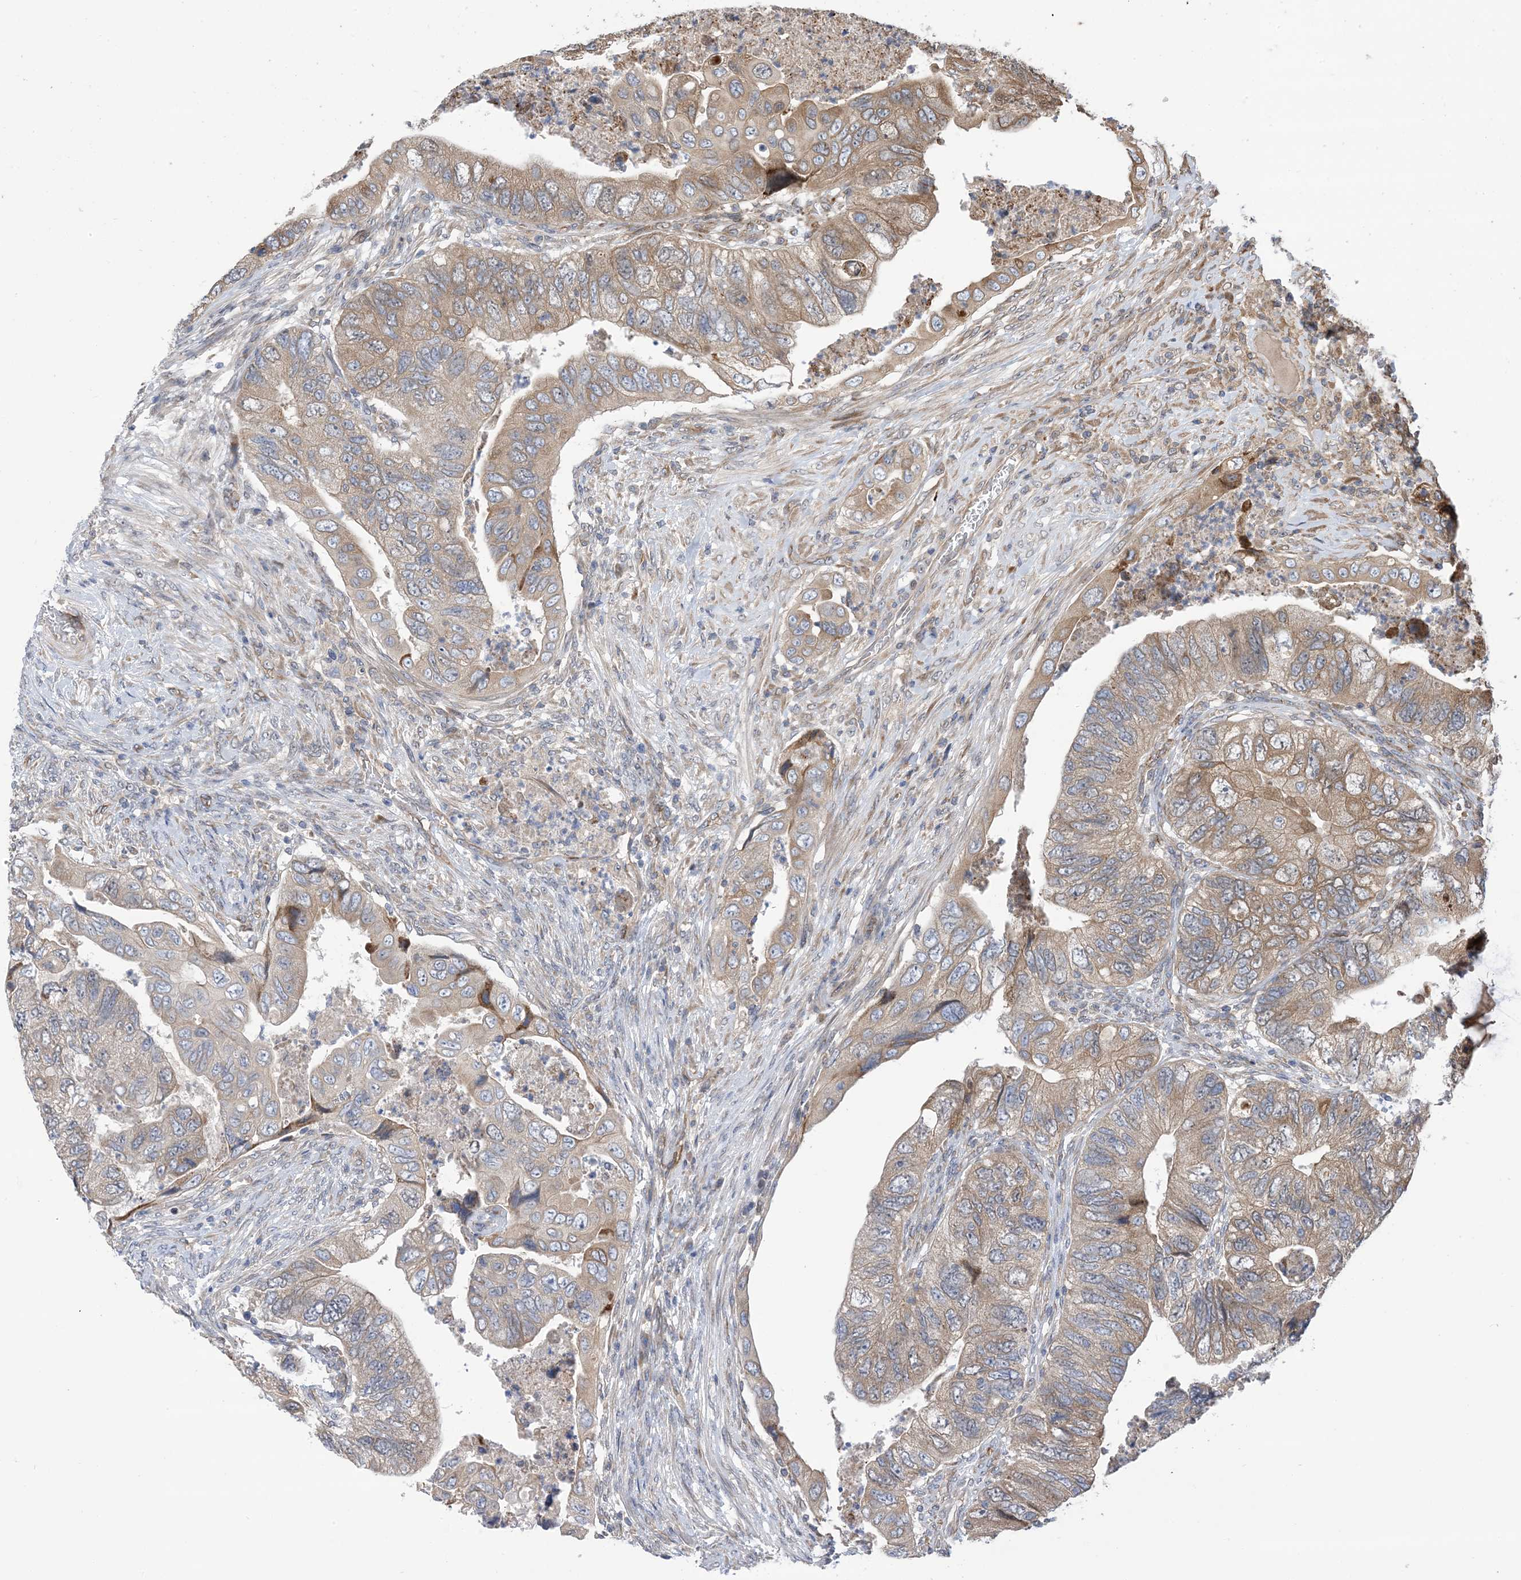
{"staining": {"intensity": "moderate", "quantity": "25%-75%", "location": "cytoplasmic/membranous"}, "tissue": "colorectal cancer", "cell_type": "Tumor cells", "image_type": "cancer", "snomed": [{"axis": "morphology", "description": "Adenocarcinoma, NOS"}, {"axis": "topography", "description": "Rectum"}], "caption": "Brown immunohistochemical staining in colorectal cancer exhibits moderate cytoplasmic/membranous positivity in approximately 25%-75% of tumor cells. (IHC, brightfield microscopy, high magnification).", "gene": "CLEC16A", "patient": {"sex": "male", "age": 63}}